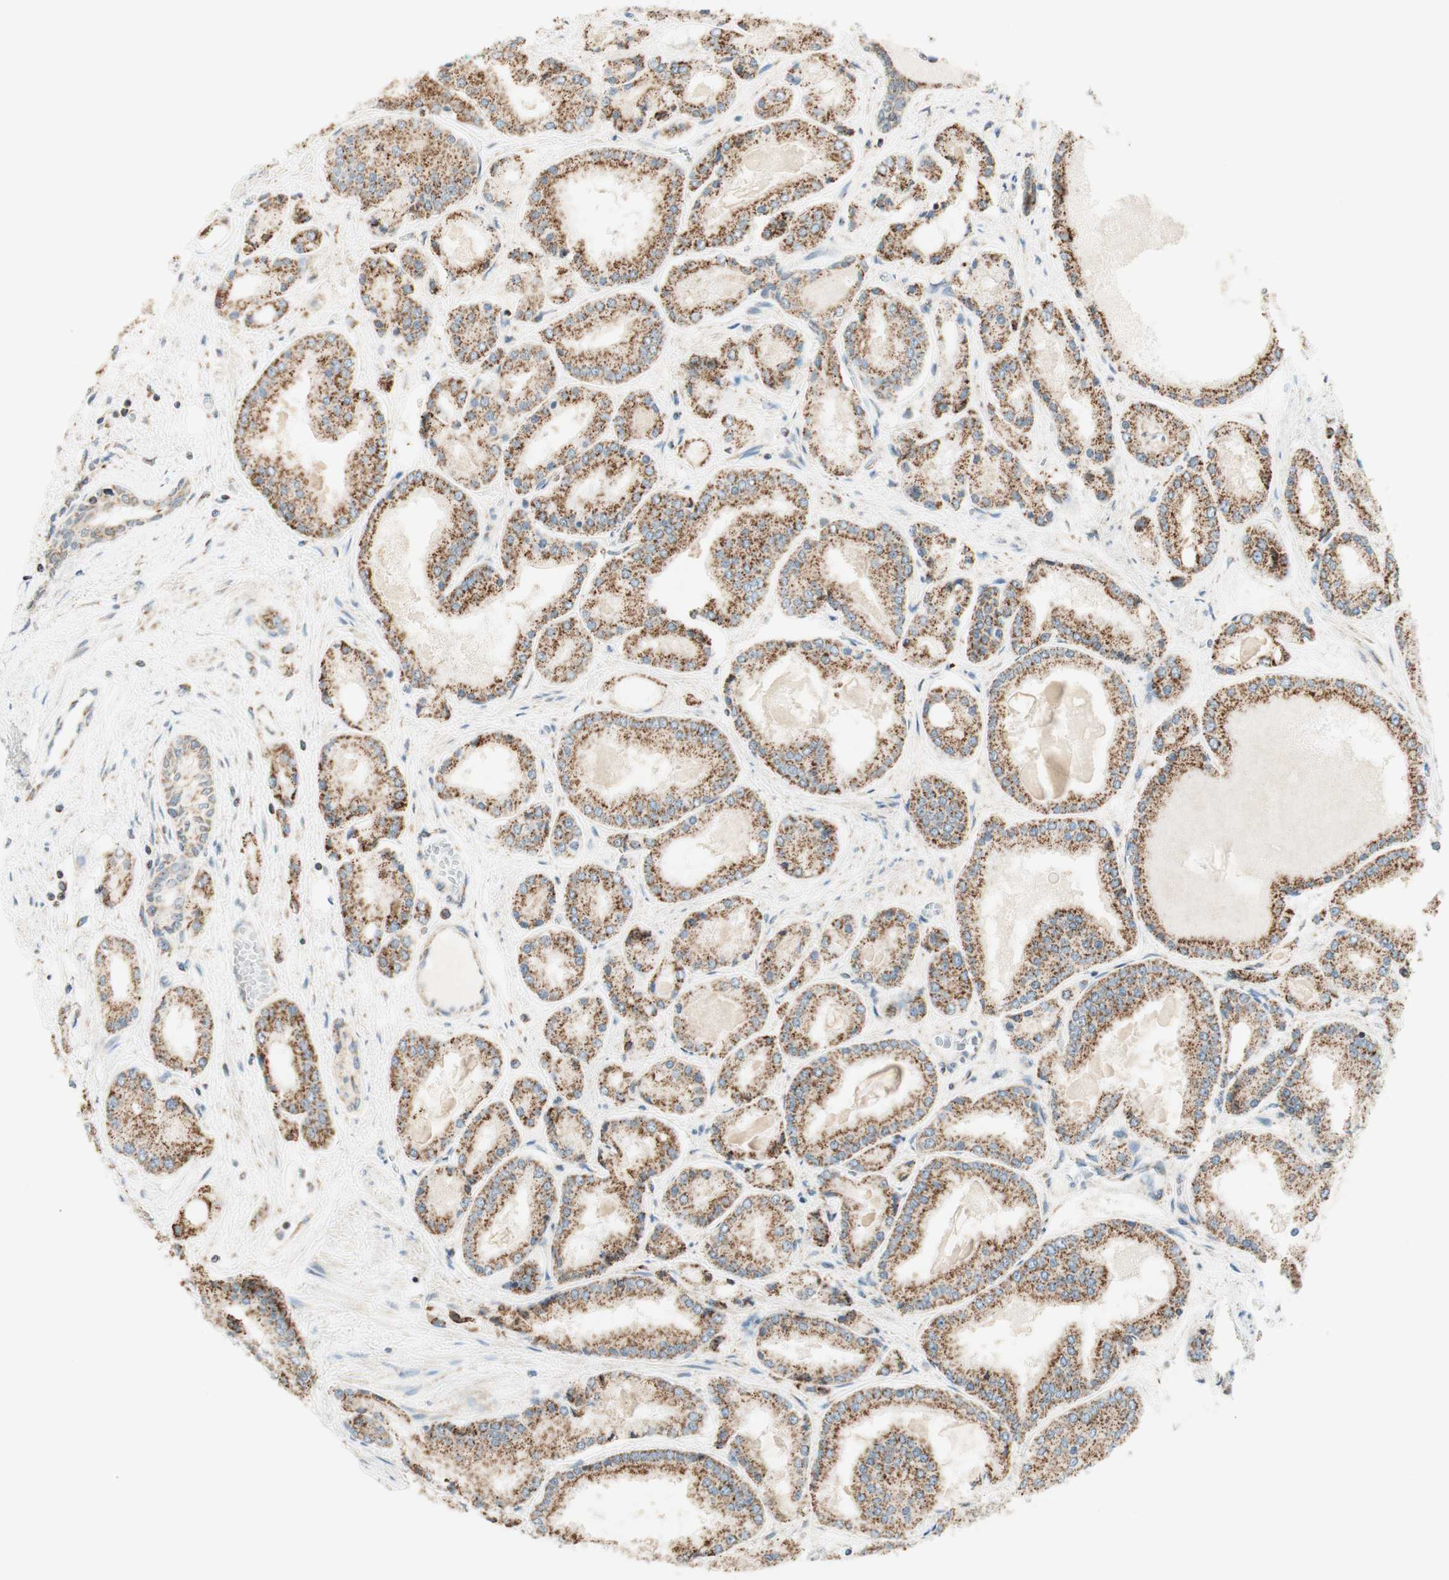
{"staining": {"intensity": "moderate", "quantity": ">75%", "location": "cytoplasmic/membranous"}, "tissue": "prostate cancer", "cell_type": "Tumor cells", "image_type": "cancer", "snomed": [{"axis": "morphology", "description": "Adenocarcinoma, High grade"}, {"axis": "topography", "description": "Prostate"}], "caption": "A photomicrograph of human prostate adenocarcinoma (high-grade) stained for a protein displays moderate cytoplasmic/membranous brown staining in tumor cells.", "gene": "ZNF782", "patient": {"sex": "male", "age": 59}}